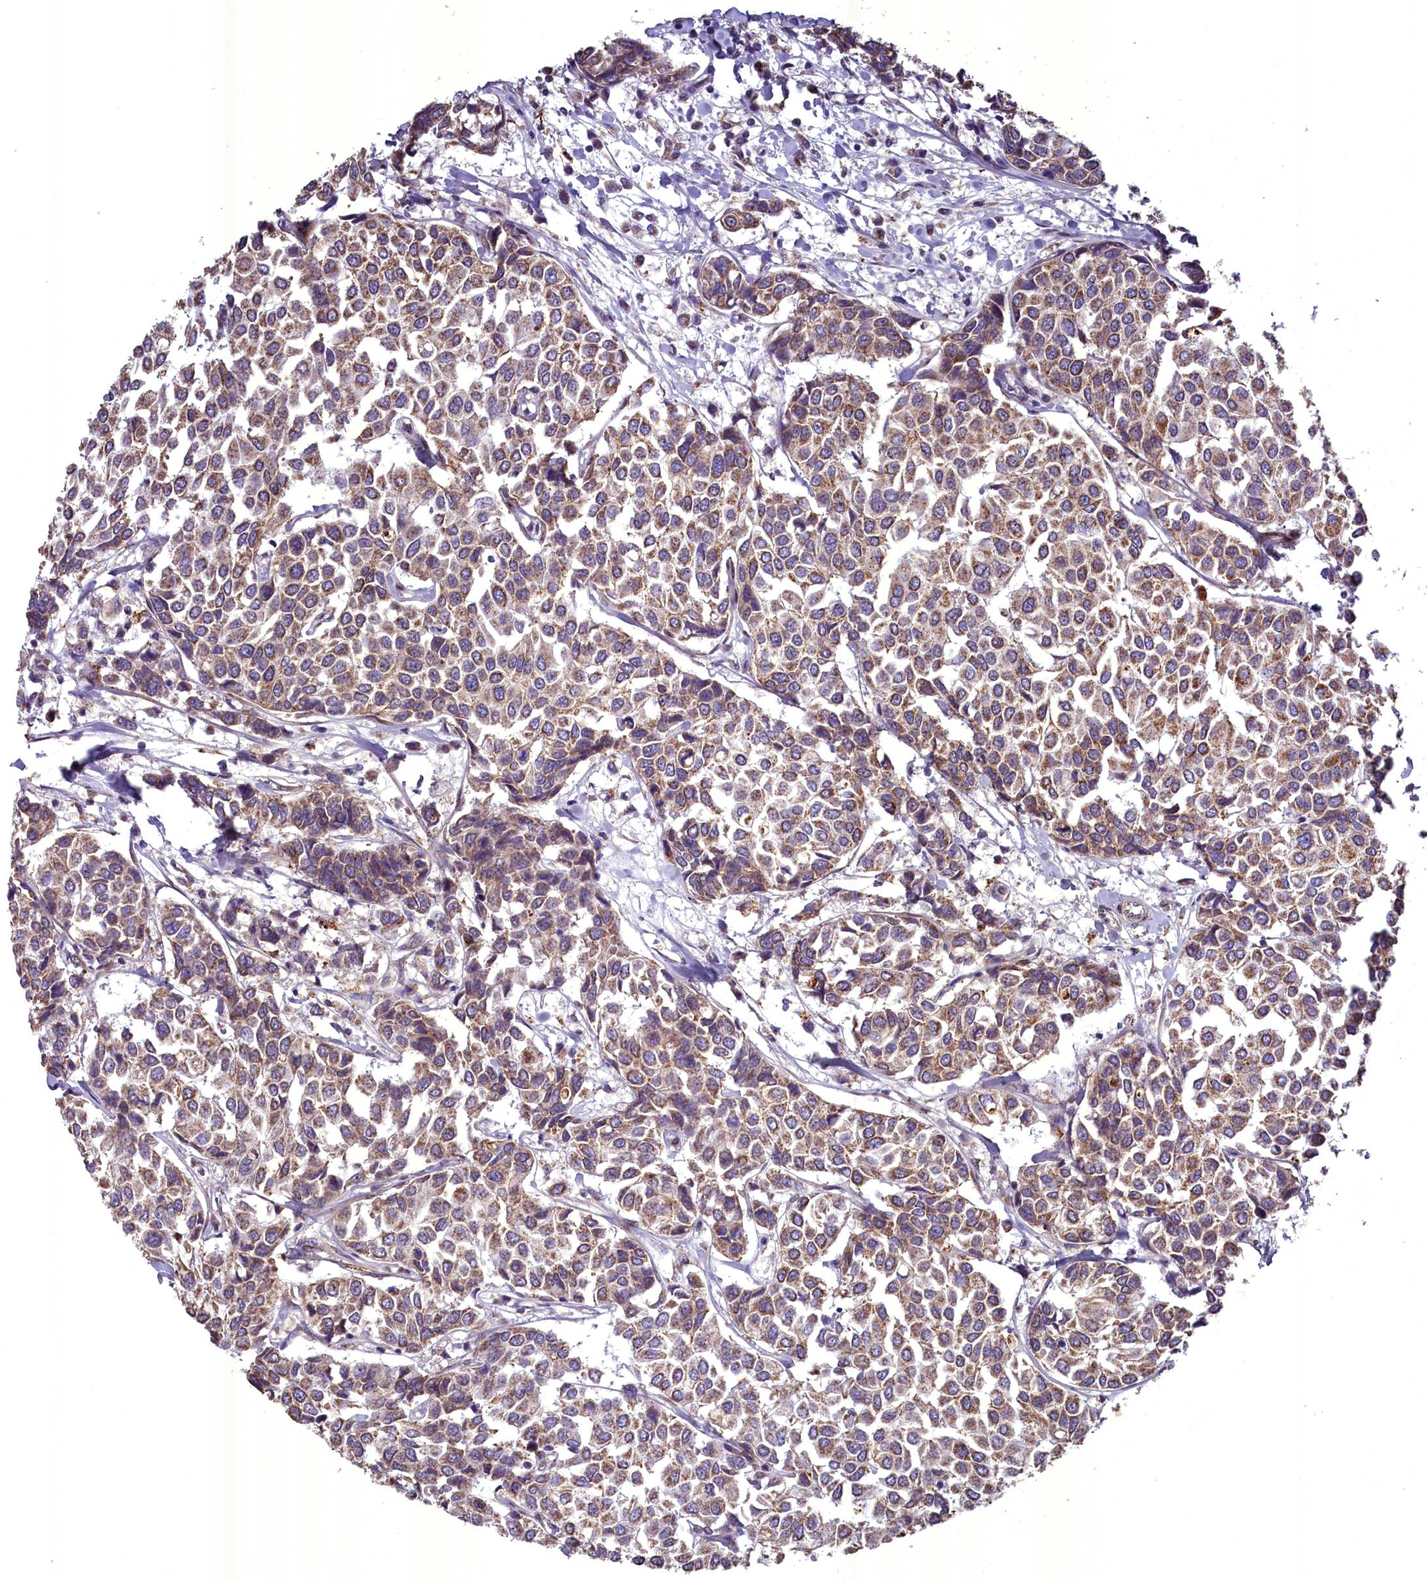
{"staining": {"intensity": "moderate", "quantity": ">75%", "location": "cytoplasmic/membranous"}, "tissue": "breast cancer", "cell_type": "Tumor cells", "image_type": "cancer", "snomed": [{"axis": "morphology", "description": "Duct carcinoma"}, {"axis": "topography", "description": "Breast"}], "caption": "Approximately >75% of tumor cells in human breast intraductal carcinoma show moderate cytoplasmic/membranous protein positivity as visualized by brown immunohistochemical staining.", "gene": "ACAD8", "patient": {"sex": "female", "age": 55}}